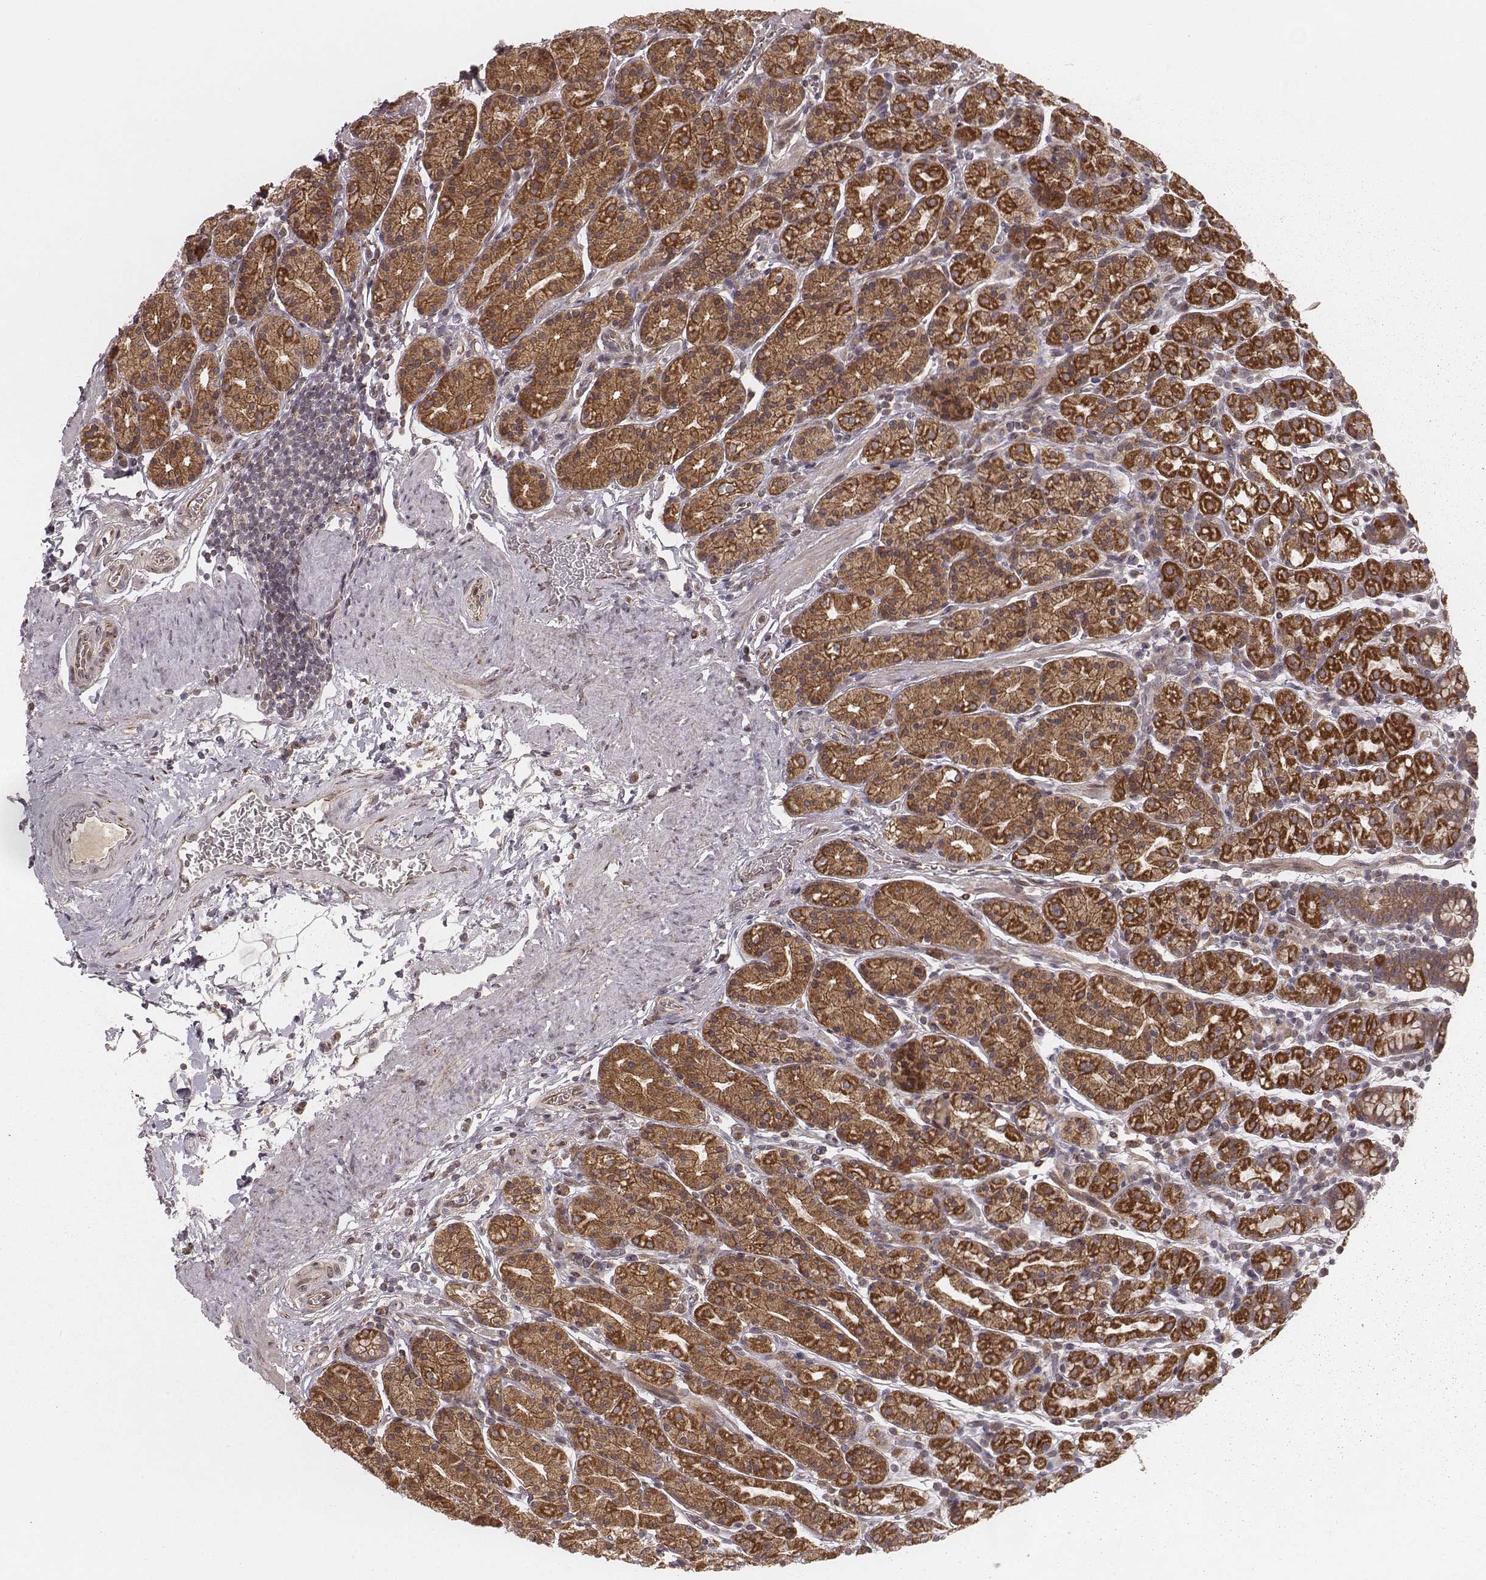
{"staining": {"intensity": "strong", "quantity": ">75%", "location": "cytoplasmic/membranous"}, "tissue": "stomach", "cell_type": "Glandular cells", "image_type": "normal", "snomed": [{"axis": "morphology", "description": "Normal tissue, NOS"}, {"axis": "topography", "description": "Stomach, upper"}, {"axis": "topography", "description": "Stomach"}], "caption": "Immunohistochemistry (IHC) image of unremarkable stomach: human stomach stained using immunohistochemistry (IHC) reveals high levels of strong protein expression localized specifically in the cytoplasmic/membranous of glandular cells, appearing as a cytoplasmic/membranous brown color.", "gene": "MYO19", "patient": {"sex": "male", "age": 62}}